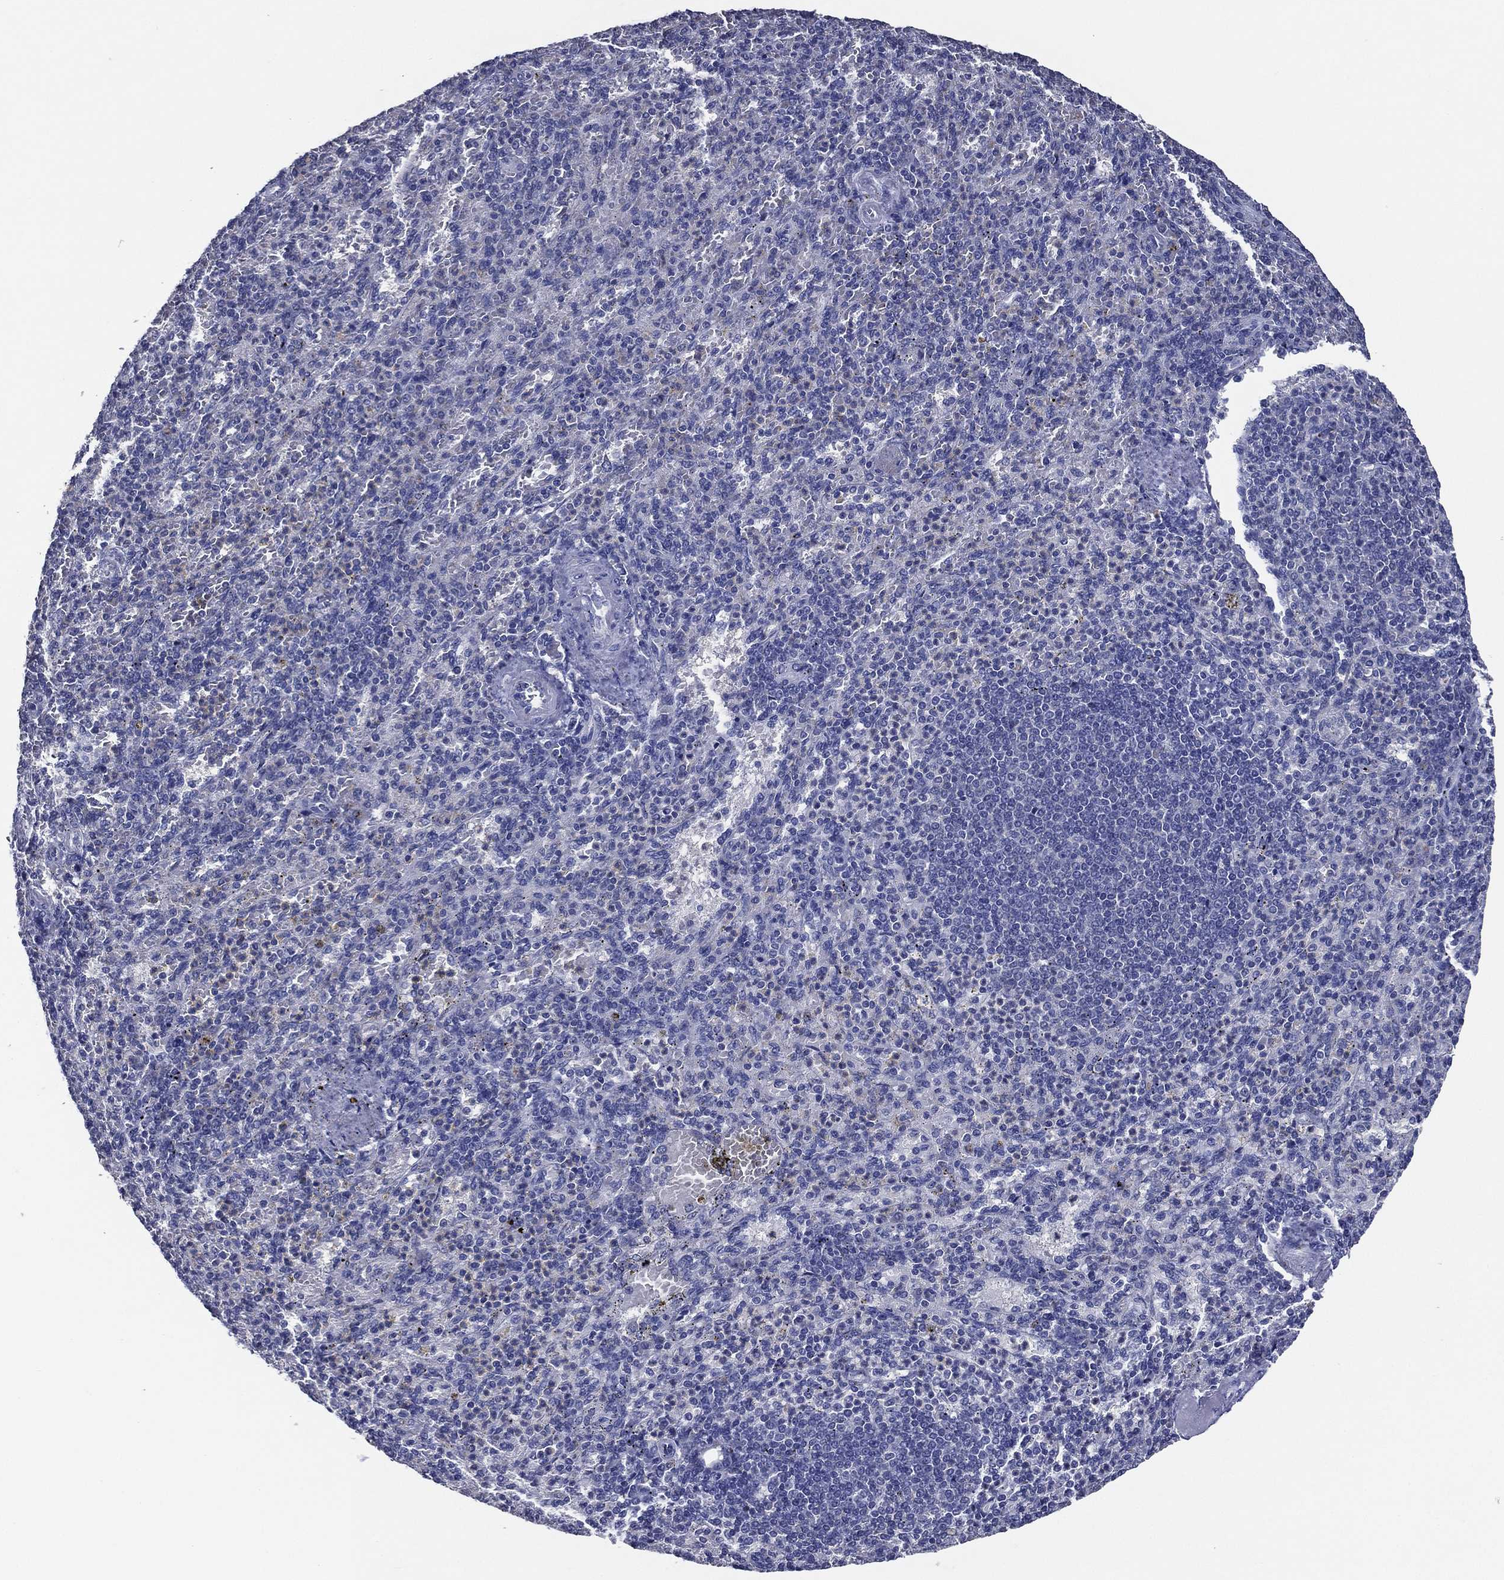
{"staining": {"intensity": "negative", "quantity": "none", "location": "none"}, "tissue": "spleen", "cell_type": "Cells in red pulp", "image_type": "normal", "snomed": [{"axis": "morphology", "description": "Normal tissue, NOS"}, {"axis": "topography", "description": "Spleen"}], "caption": "DAB (3,3'-diaminobenzidine) immunohistochemical staining of benign spleen exhibits no significant expression in cells in red pulp. (Stains: DAB (3,3'-diaminobenzidine) immunohistochemistry (IHC) with hematoxylin counter stain, Microscopy: brightfield microscopy at high magnification).", "gene": "TFAP2A", "patient": {"sex": "female", "age": 74}}